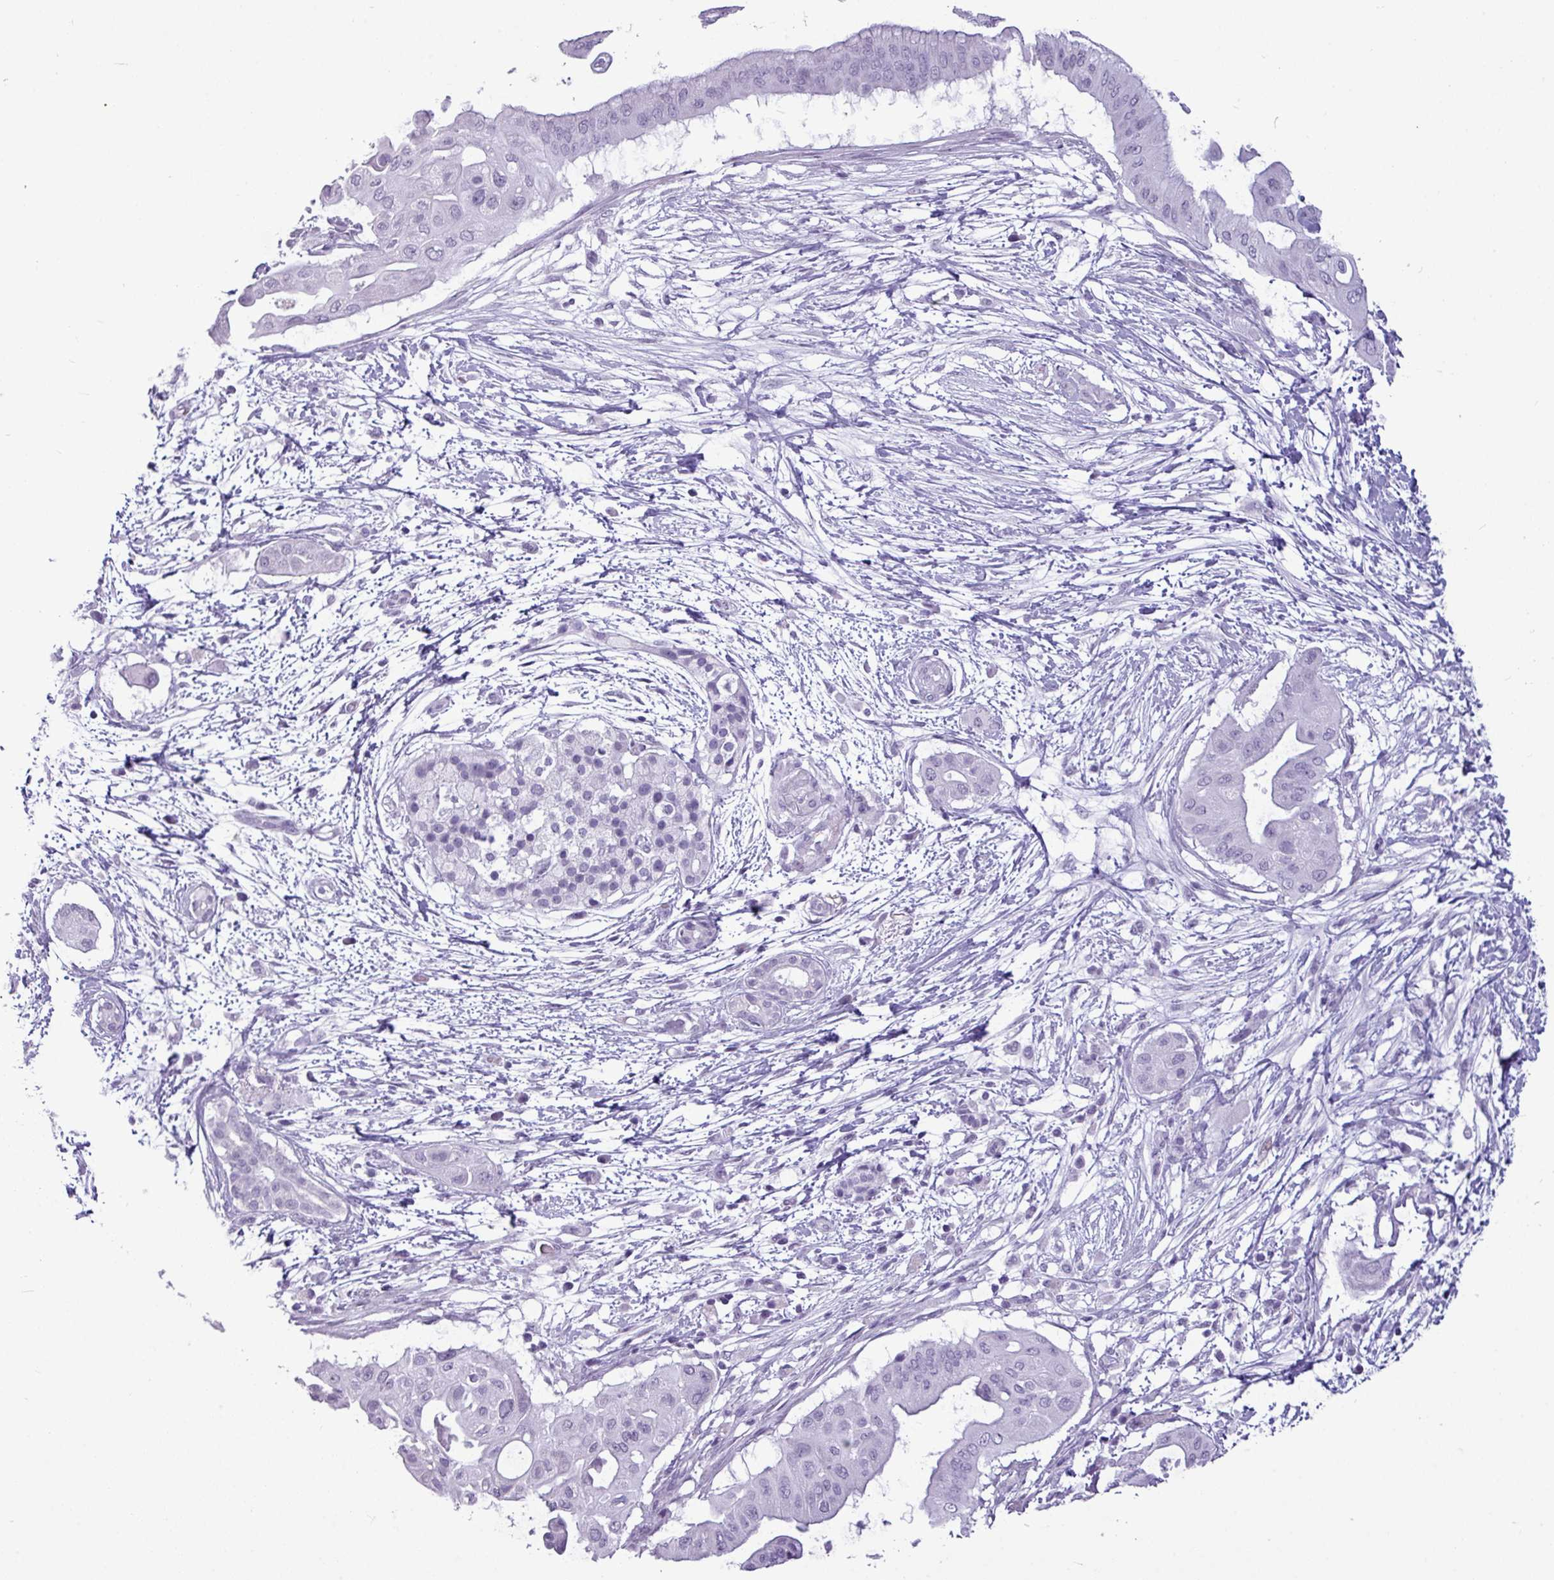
{"staining": {"intensity": "negative", "quantity": "none", "location": "none"}, "tissue": "pancreatic cancer", "cell_type": "Tumor cells", "image_type": "cancer", "snomed": [{"axis": "morphology", "description": "Adenocarcinoma, NOS"}, {"axis": "topography", "description": "Pancreas"}], "caption": "Protein analysis of pancreatic cancer exhibits no significant staining in tumor cells.", "gene": "AMY2A", "patient": {"sex": "male", "age": 68}}